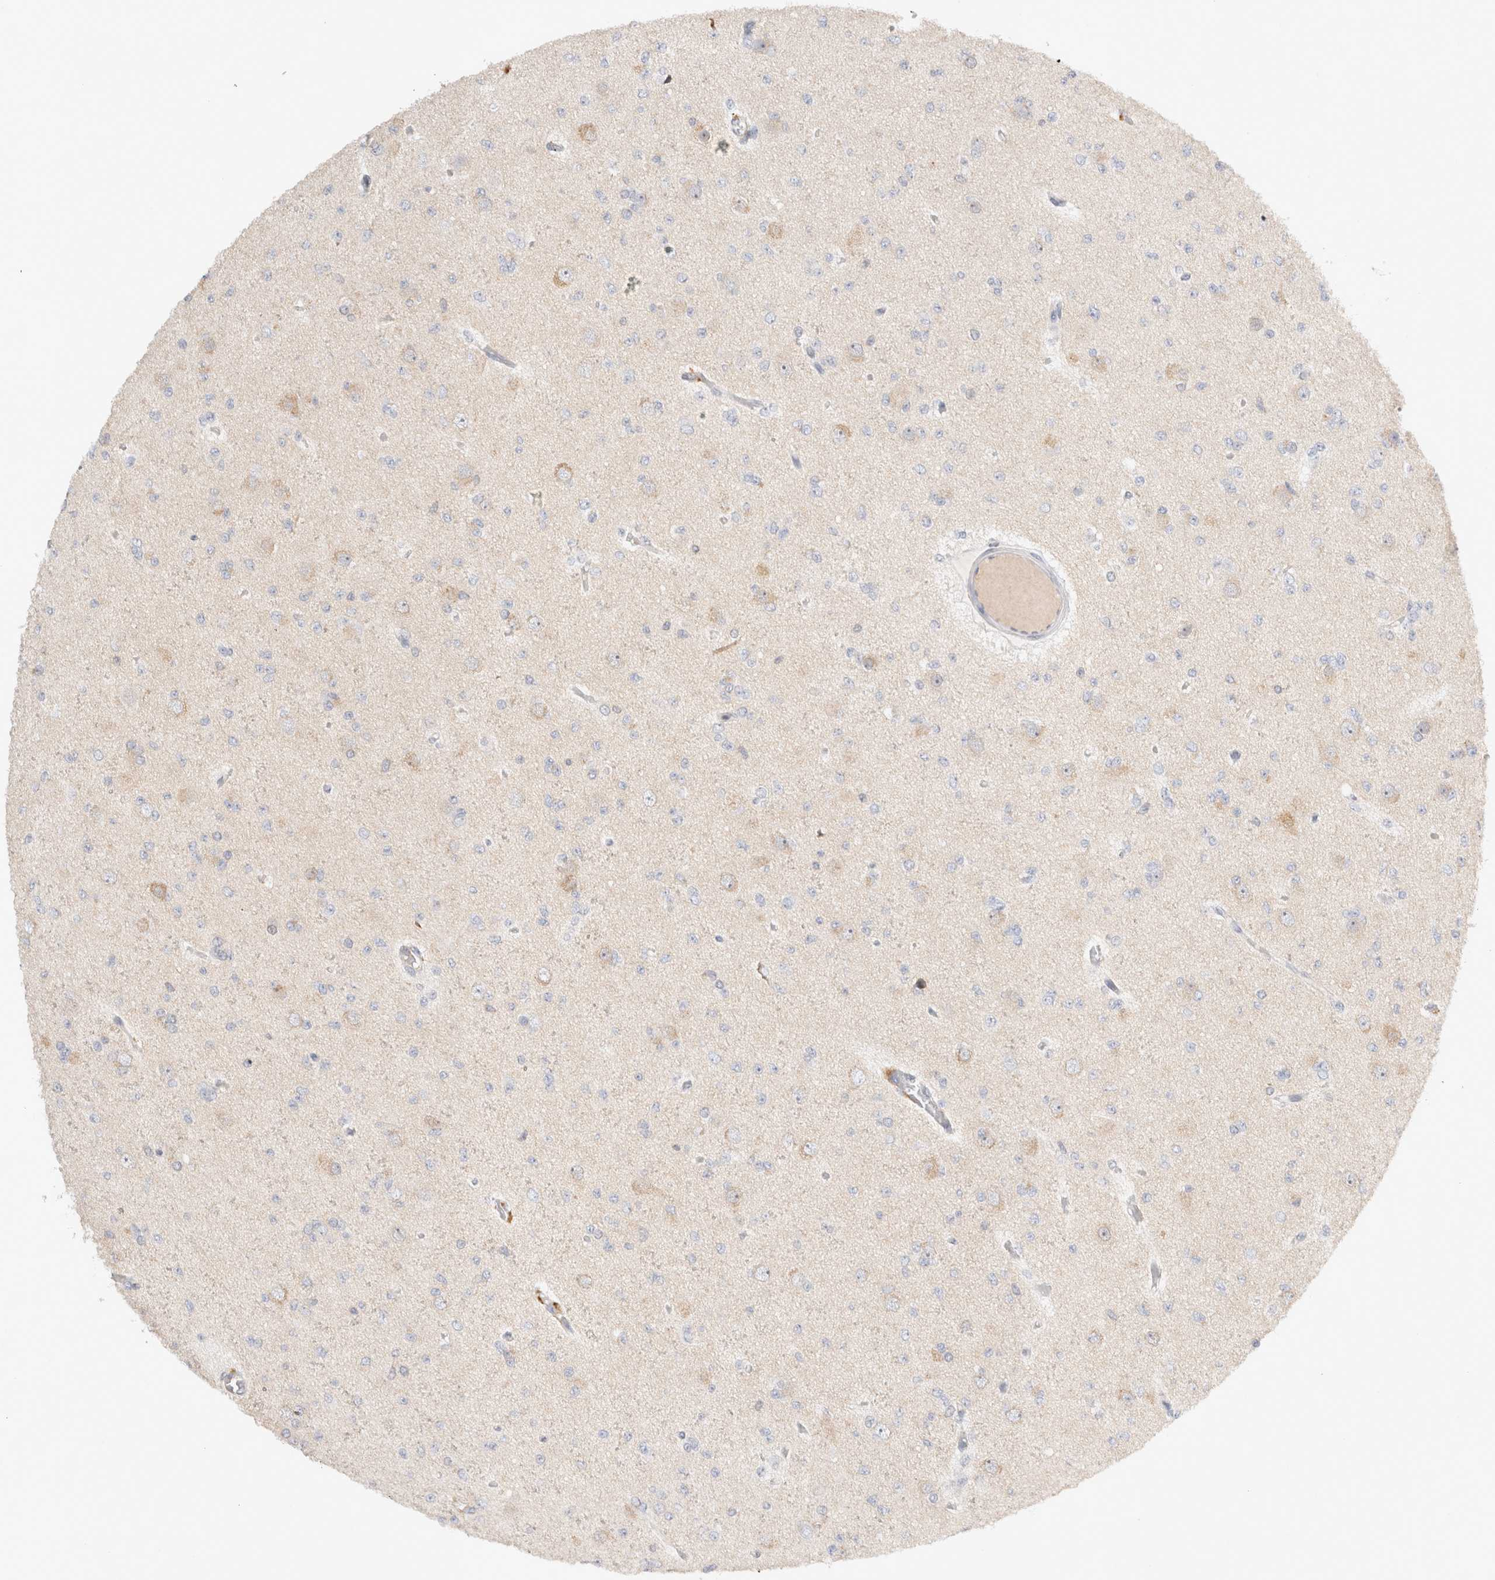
{"staining": {"intensity": "negative", "quantity": "none", "location": "none"}, "tissue": "glioma", "cell_type": "Tumor cells", "image_type": "cancer", "snomed": [{"axis": "morphology", "description": "Glioma, malignant, Low grade"}, {"axis": "topography", "description": "Brain"}], "caption": "This is a image of IHC staining of malignant glioma (low-grade), which shows no staining in tumor cells.", "gene": "NEDD4L", "patient": {"sex": "female", "age": 22}}